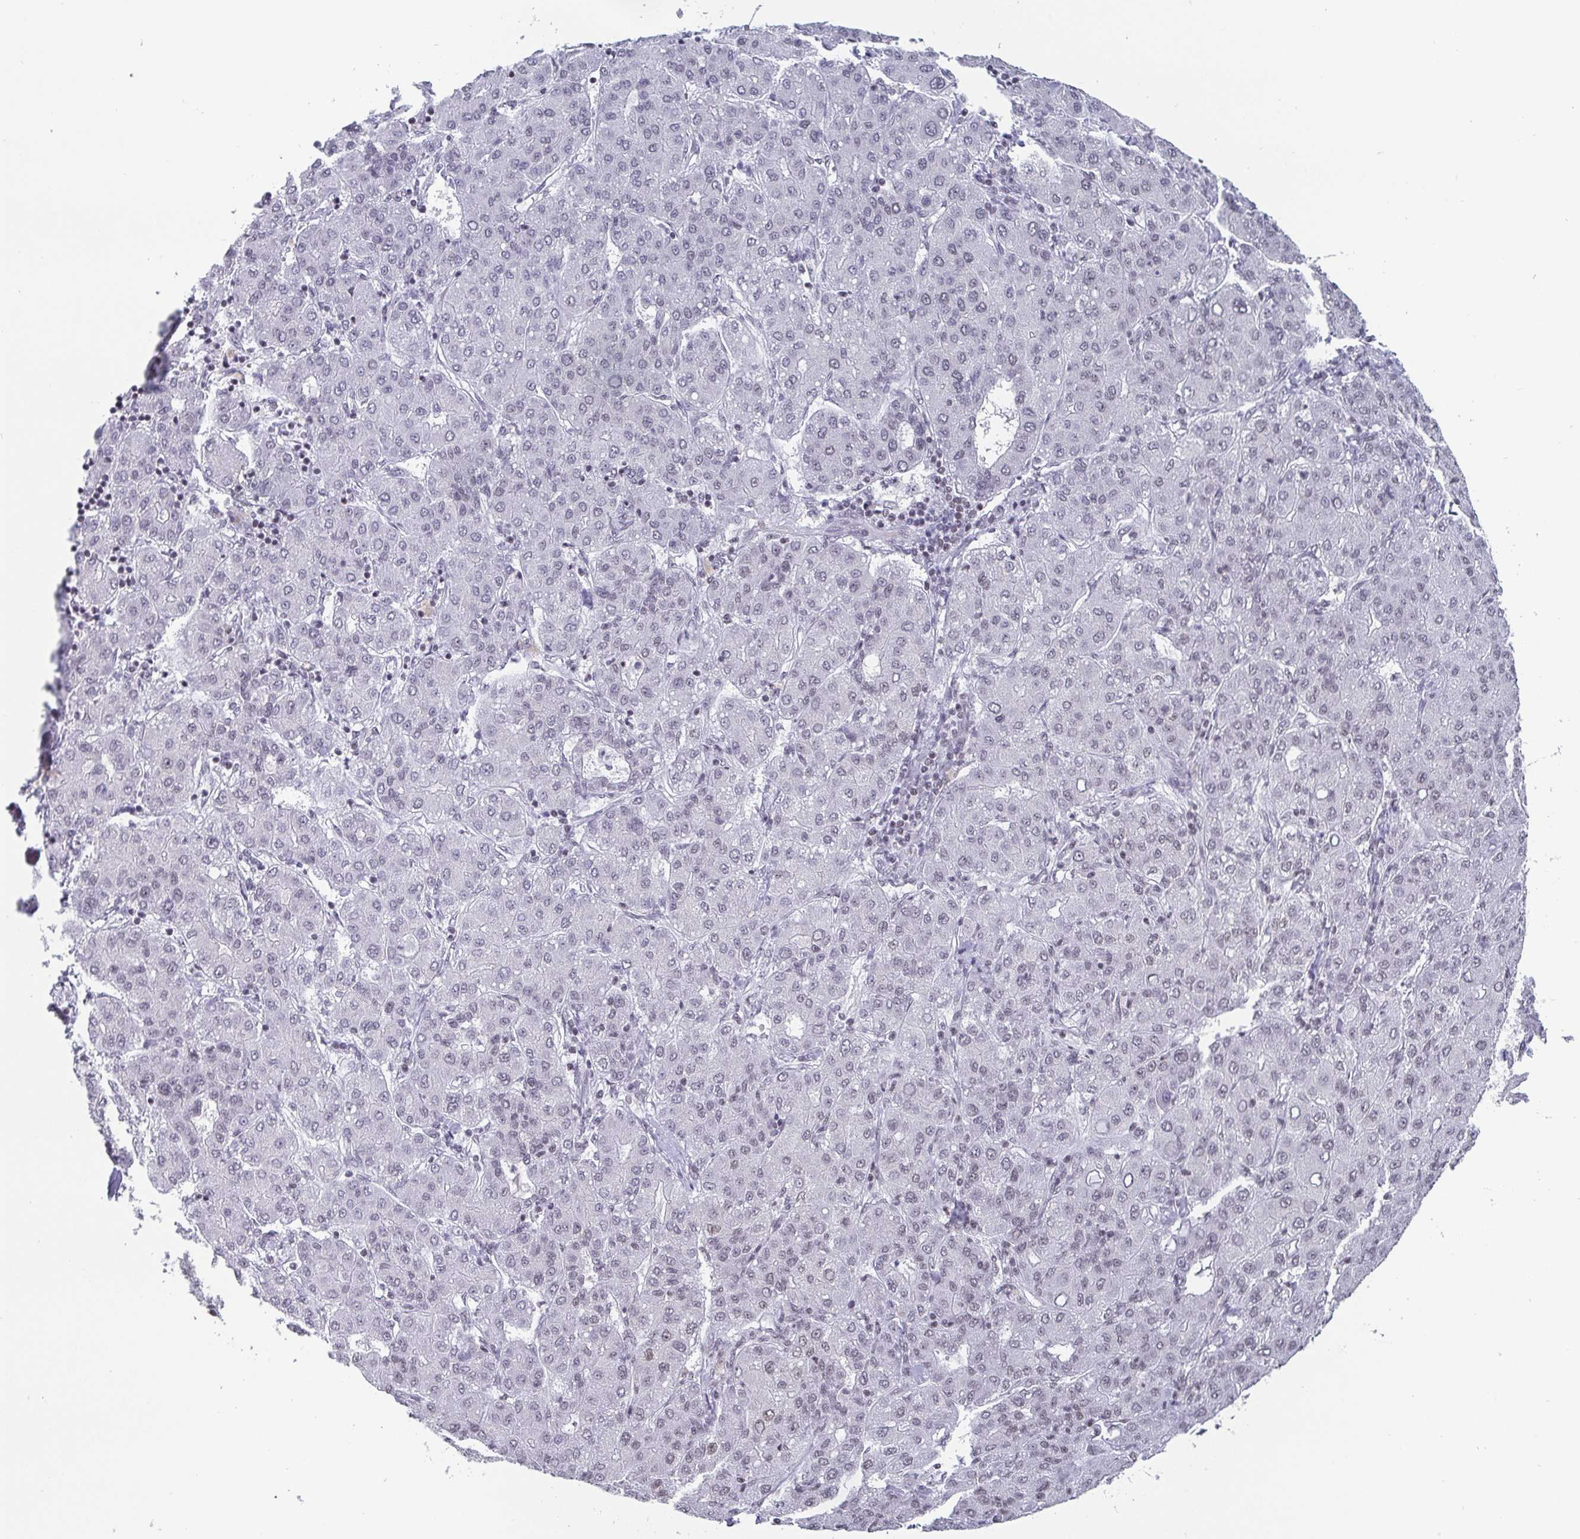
{"staining": {"intensity": "negative", "quantity": "none", "location": "none"}, "tissue": "liver cancer", "cell_type": "Tumor cells", "image_type": "cancer", "snomed": [{"axis": "morphology", "description": "Carcinoma, Hepatocellular, NOS"}, {"axis": "topography", "description": "Liver"}], "caption": "This is an IHC photomicrograph of human liver cancer. There is no expression in tumor cells.", "gene": "CTCF", "patient": {"sex": "male", "age": 65}}